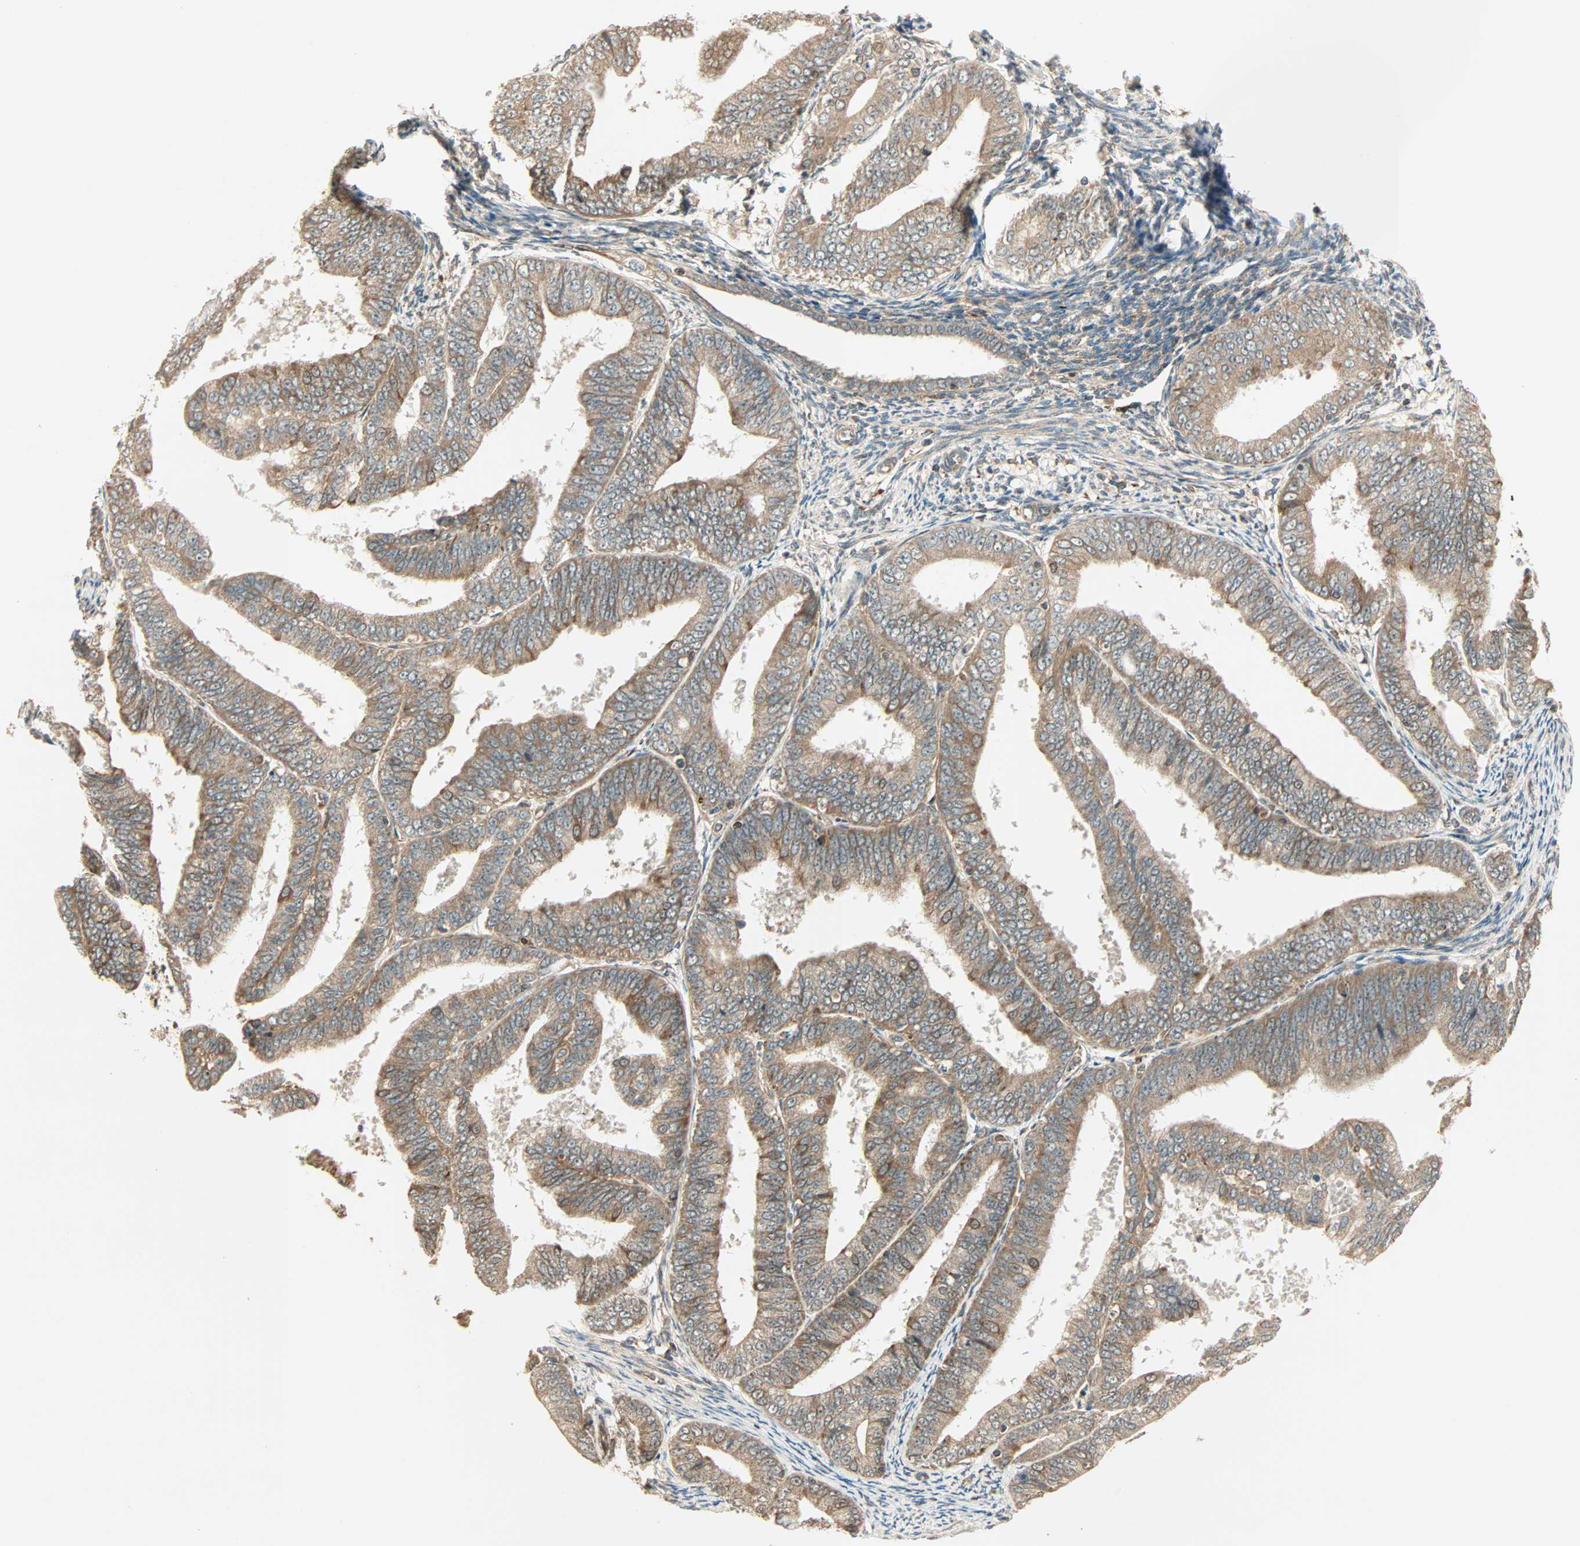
{"staining": {"intensity": "moderate", "quantity": ">75%", "location": "cytoplasmic/membranous"}, "tissue": "endometrial cancer", "cell_type": "Tumor cells", "image_type": "cancer", "snomed": [{"axis": "morphology", "description": "Adenocarcinoma, NOS"}, {"axis": "topography", "description": "Endometrium"}], "caption": "Human endometrial adenocarcinoma stained for a protein (brown) displays moderate cytoplasmic/membranous positive staining in approximately >75% of tumor cells.", "gene": "PNPLA6", "patient": {"sex": "female", "age": 63}}